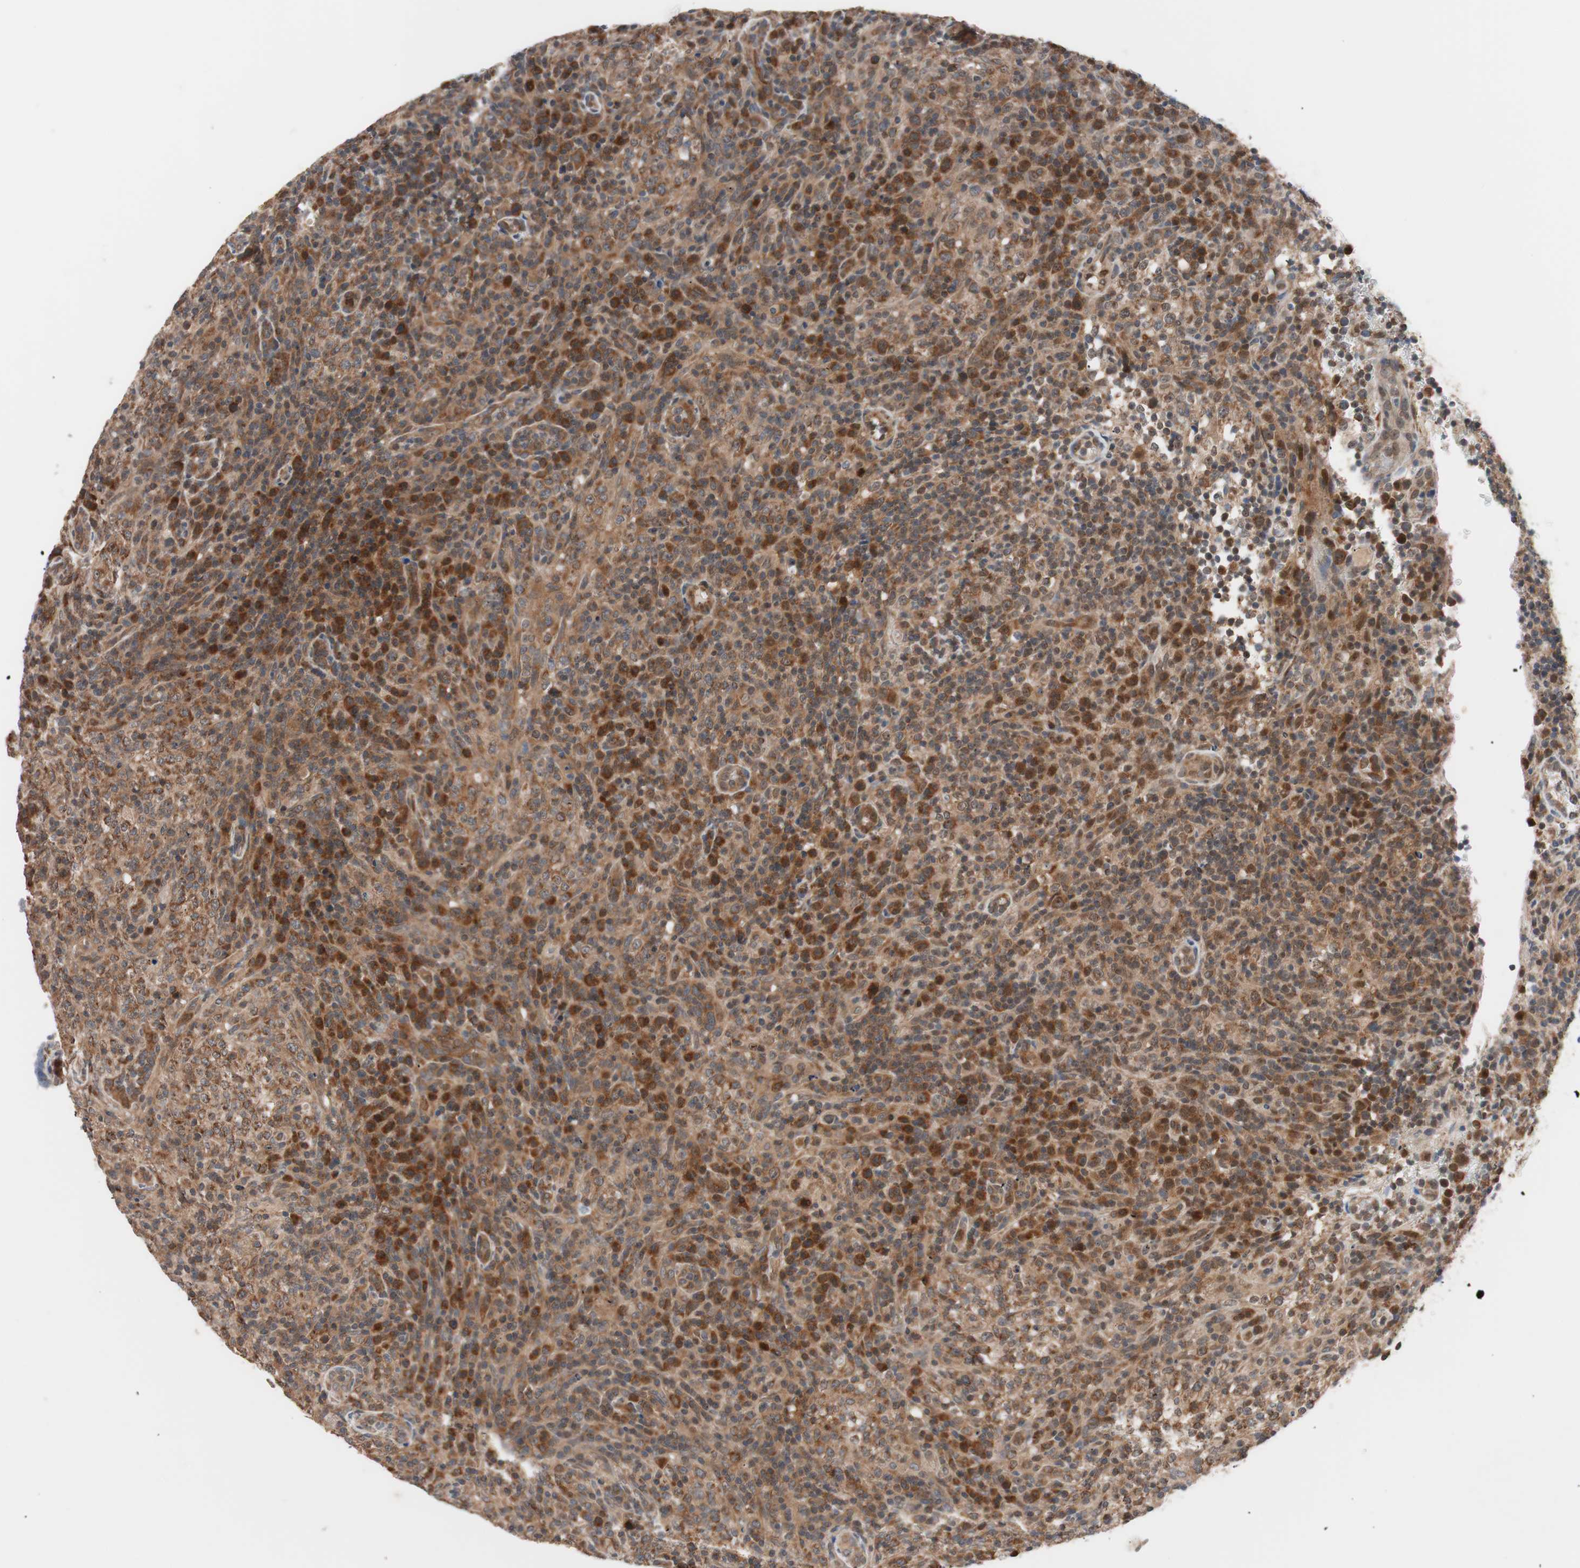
{"staining": {"intensity": "strong", "quantity": ">75%", "location": "cytoplasmic/membranous"}, "tissue": "lymphoma", "cell_type": "Tumor cells", "image_type": "cancer", "snomed": [{"axis": "morphology", "description": "Malignant lymphoma, non-Hodgkin's type, High grade"}, {"axis": "topography", "description": "Lymph node"}], "caption": "Brown immunohistochemical staining in human malignant lymphoma, non-Hodgkin's type (high-grade) displays strong cytoplasmic/membranous expression in approximately >75% of tumor cells.", "gene": "HMBS", "patient": {"sex": "female", "age": 76}}